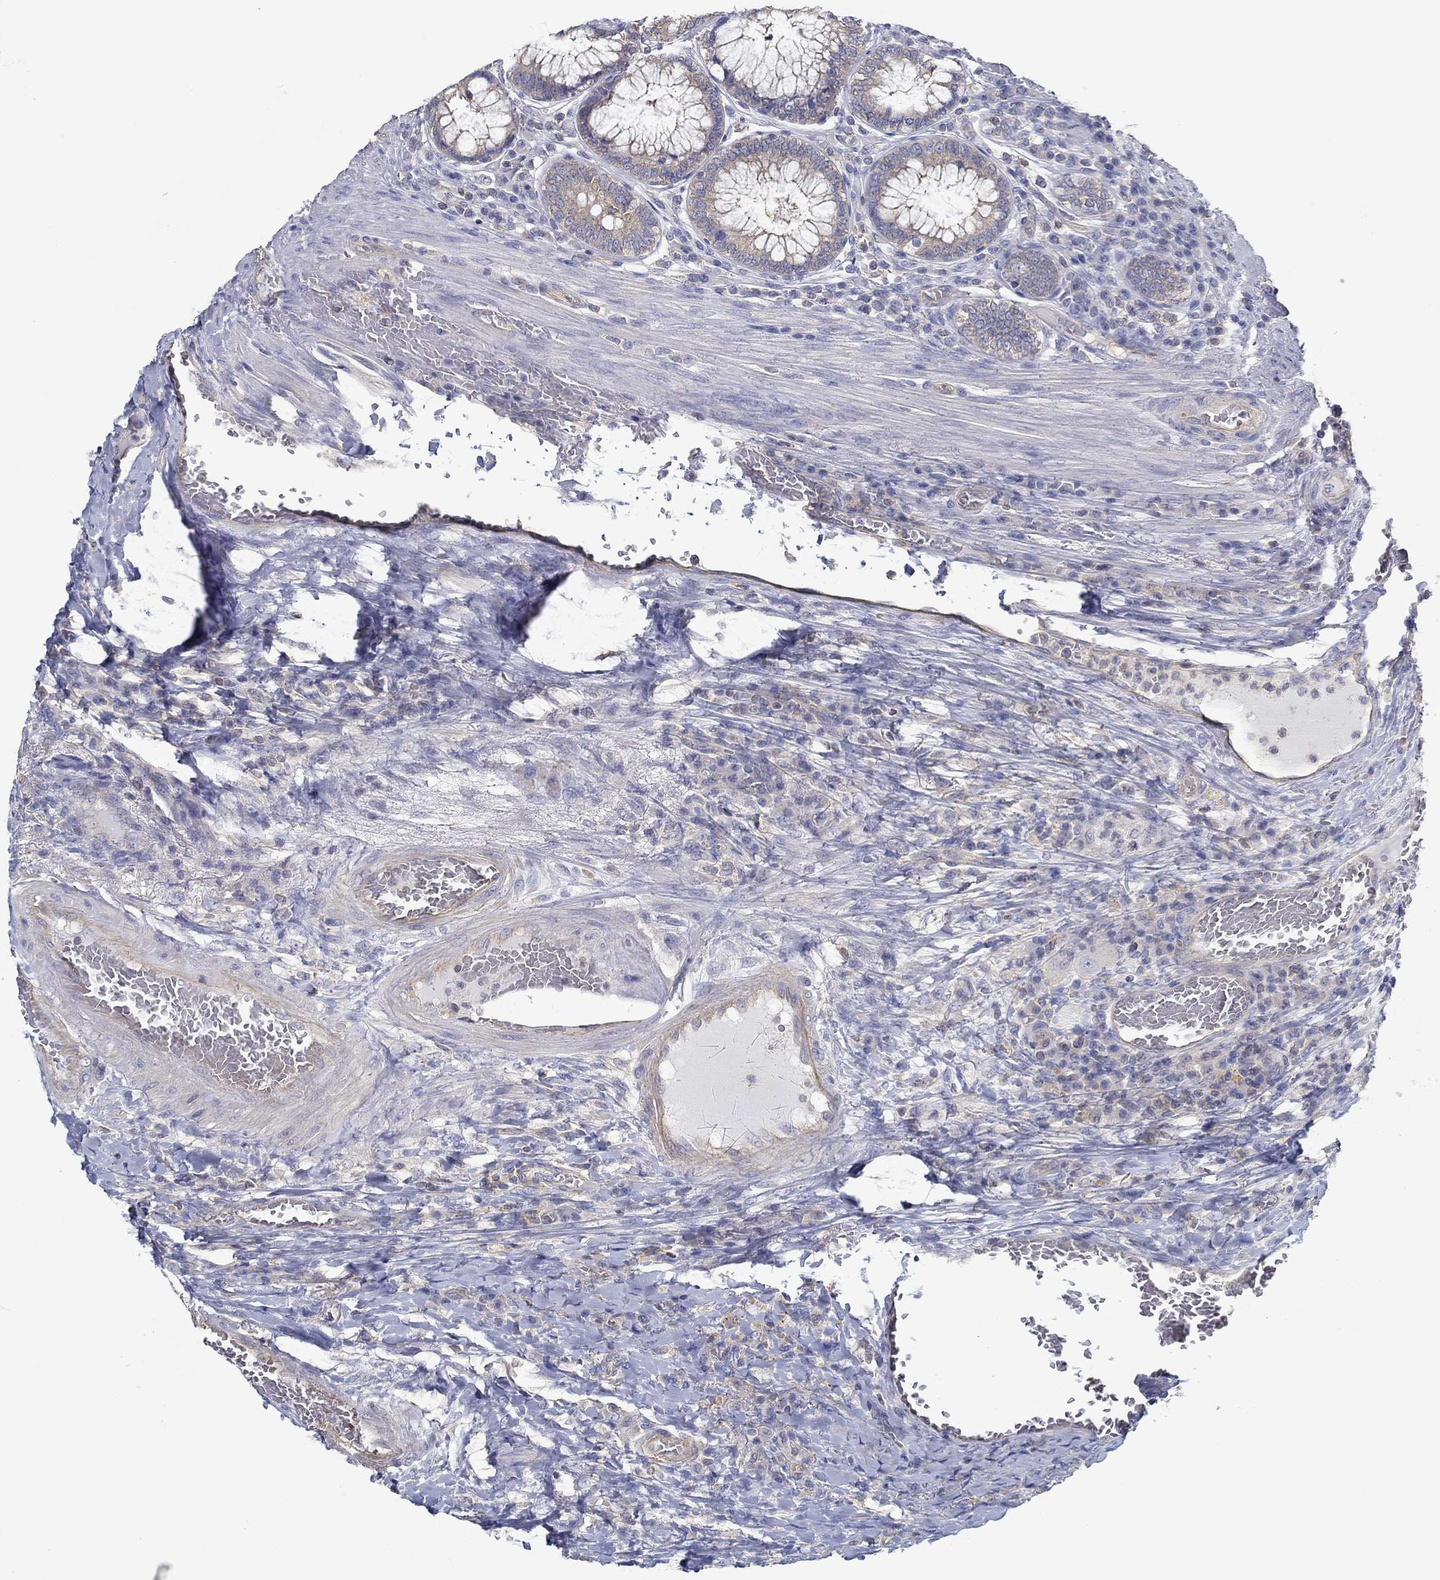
{"staining": {"intensity": "weak", "quantity": "<25%", "location": "cytoplasmic/membranous"}, "tissue": "colorectal cancer", "cell_type": "Tumor cells", "image_type": "cancer", "snomed": [{"axis": "morphology", "description": "Adenocarcinoma, NOS"}, {"axis": "topography", "description": "Colon"}], "caption": "High power microscopy image of an immunohistochemistry image of colorectal cancer (adenocarcinoma), revealing no significant positivity in tumor cells. Nuclei are stained in blue.", "gene": "BBOF1", "patient": {"sex": "female", "age": 86}}